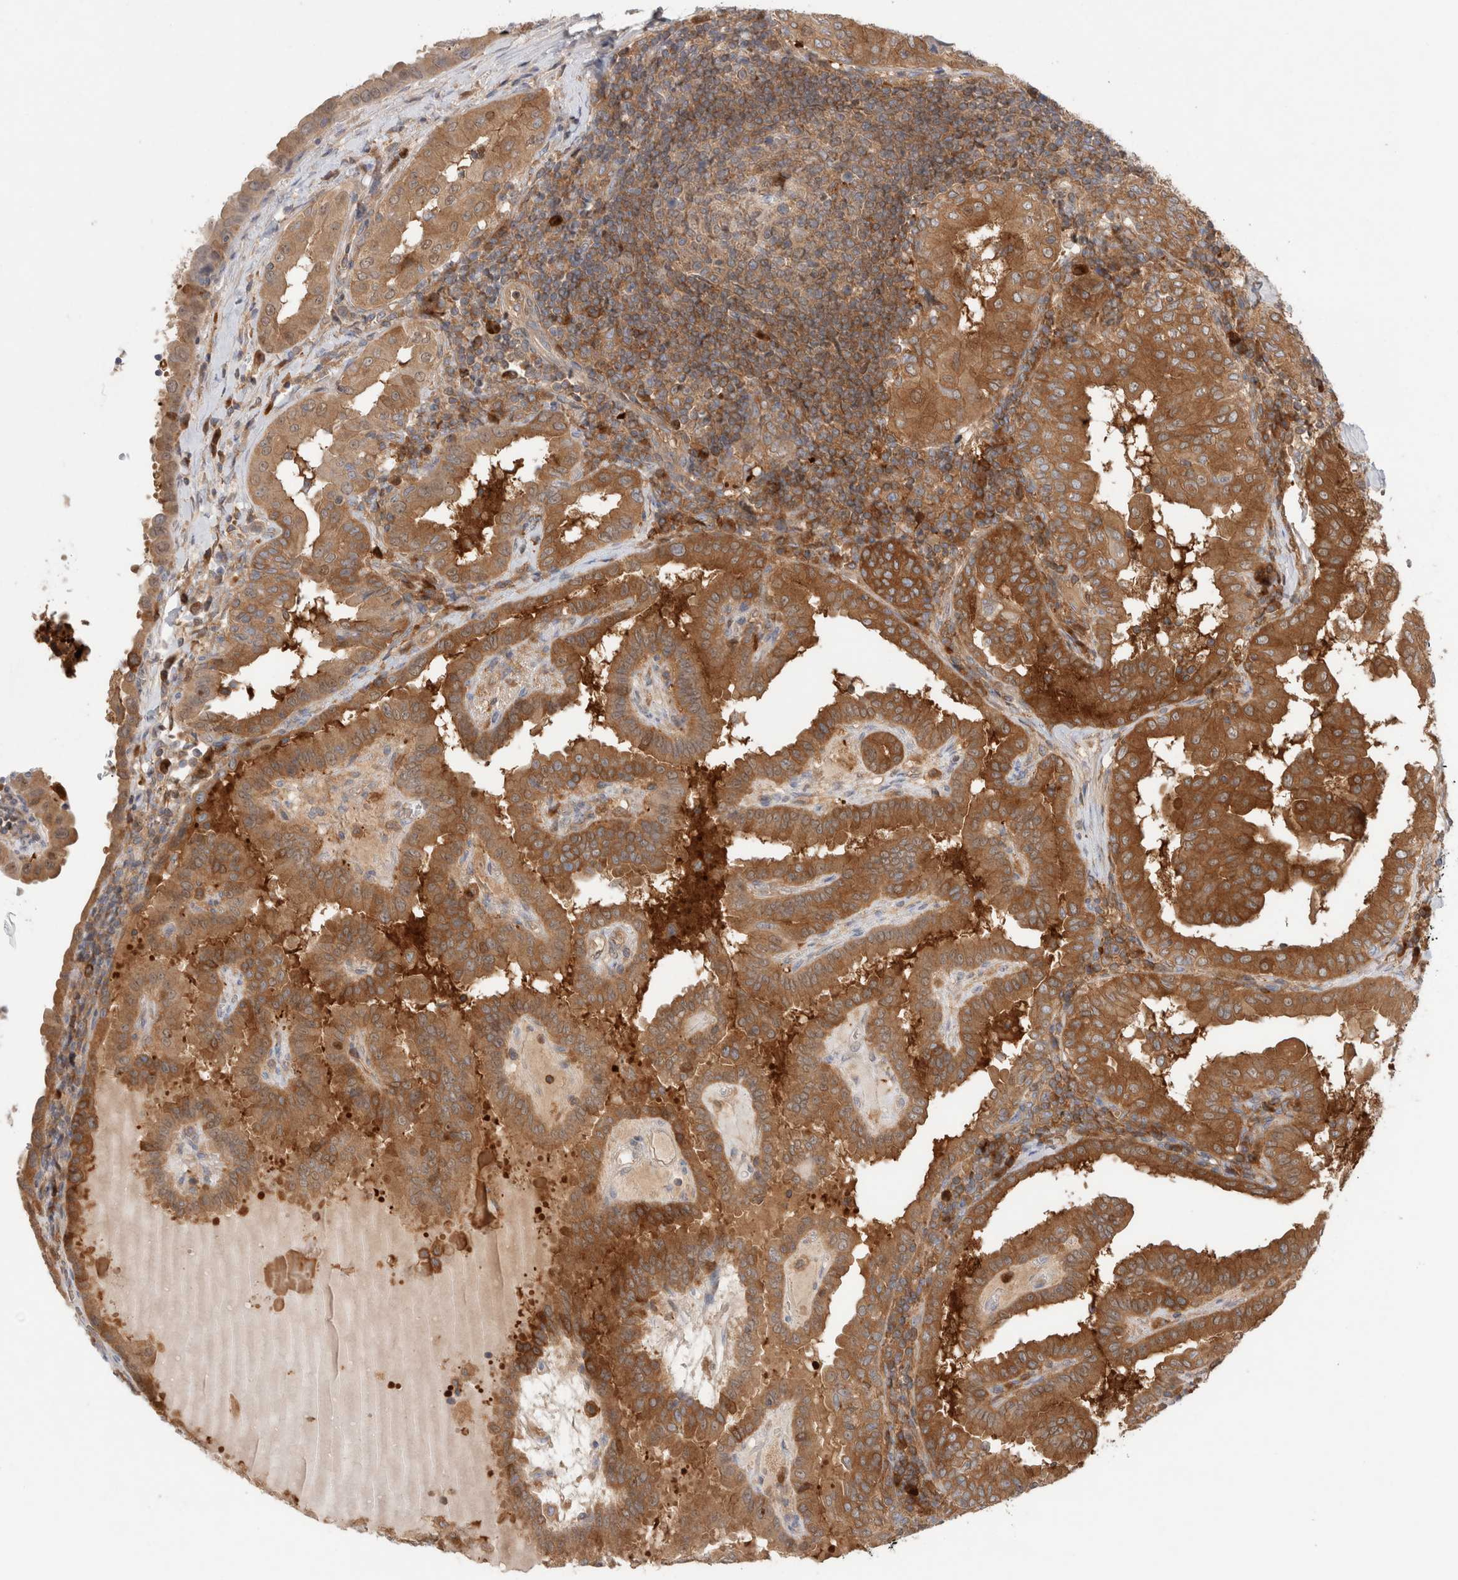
{"staining": {"intensity": "strong", "quantity": ">75%", "location": "cytoplasmic/membranous"}, "tissue": "thyroid cancer", "cell_type": "Tumor cells", "image_type": "cancer", "snomed": [{"axis": "morphology", "description": "Papillary adenocarcinoma, NOS"}, {"axis": "topography", "description": "Thyroid gland"}], "caption": "Human thyroid cancer (papillary adenocarcinoma) stained with a brown dye exhibits strong cytoplasmic/membranous positive expression in approximately >75% of tumor cells.", "gene": "KLHL14", "patient": {"sex": "male", "age": 33}}